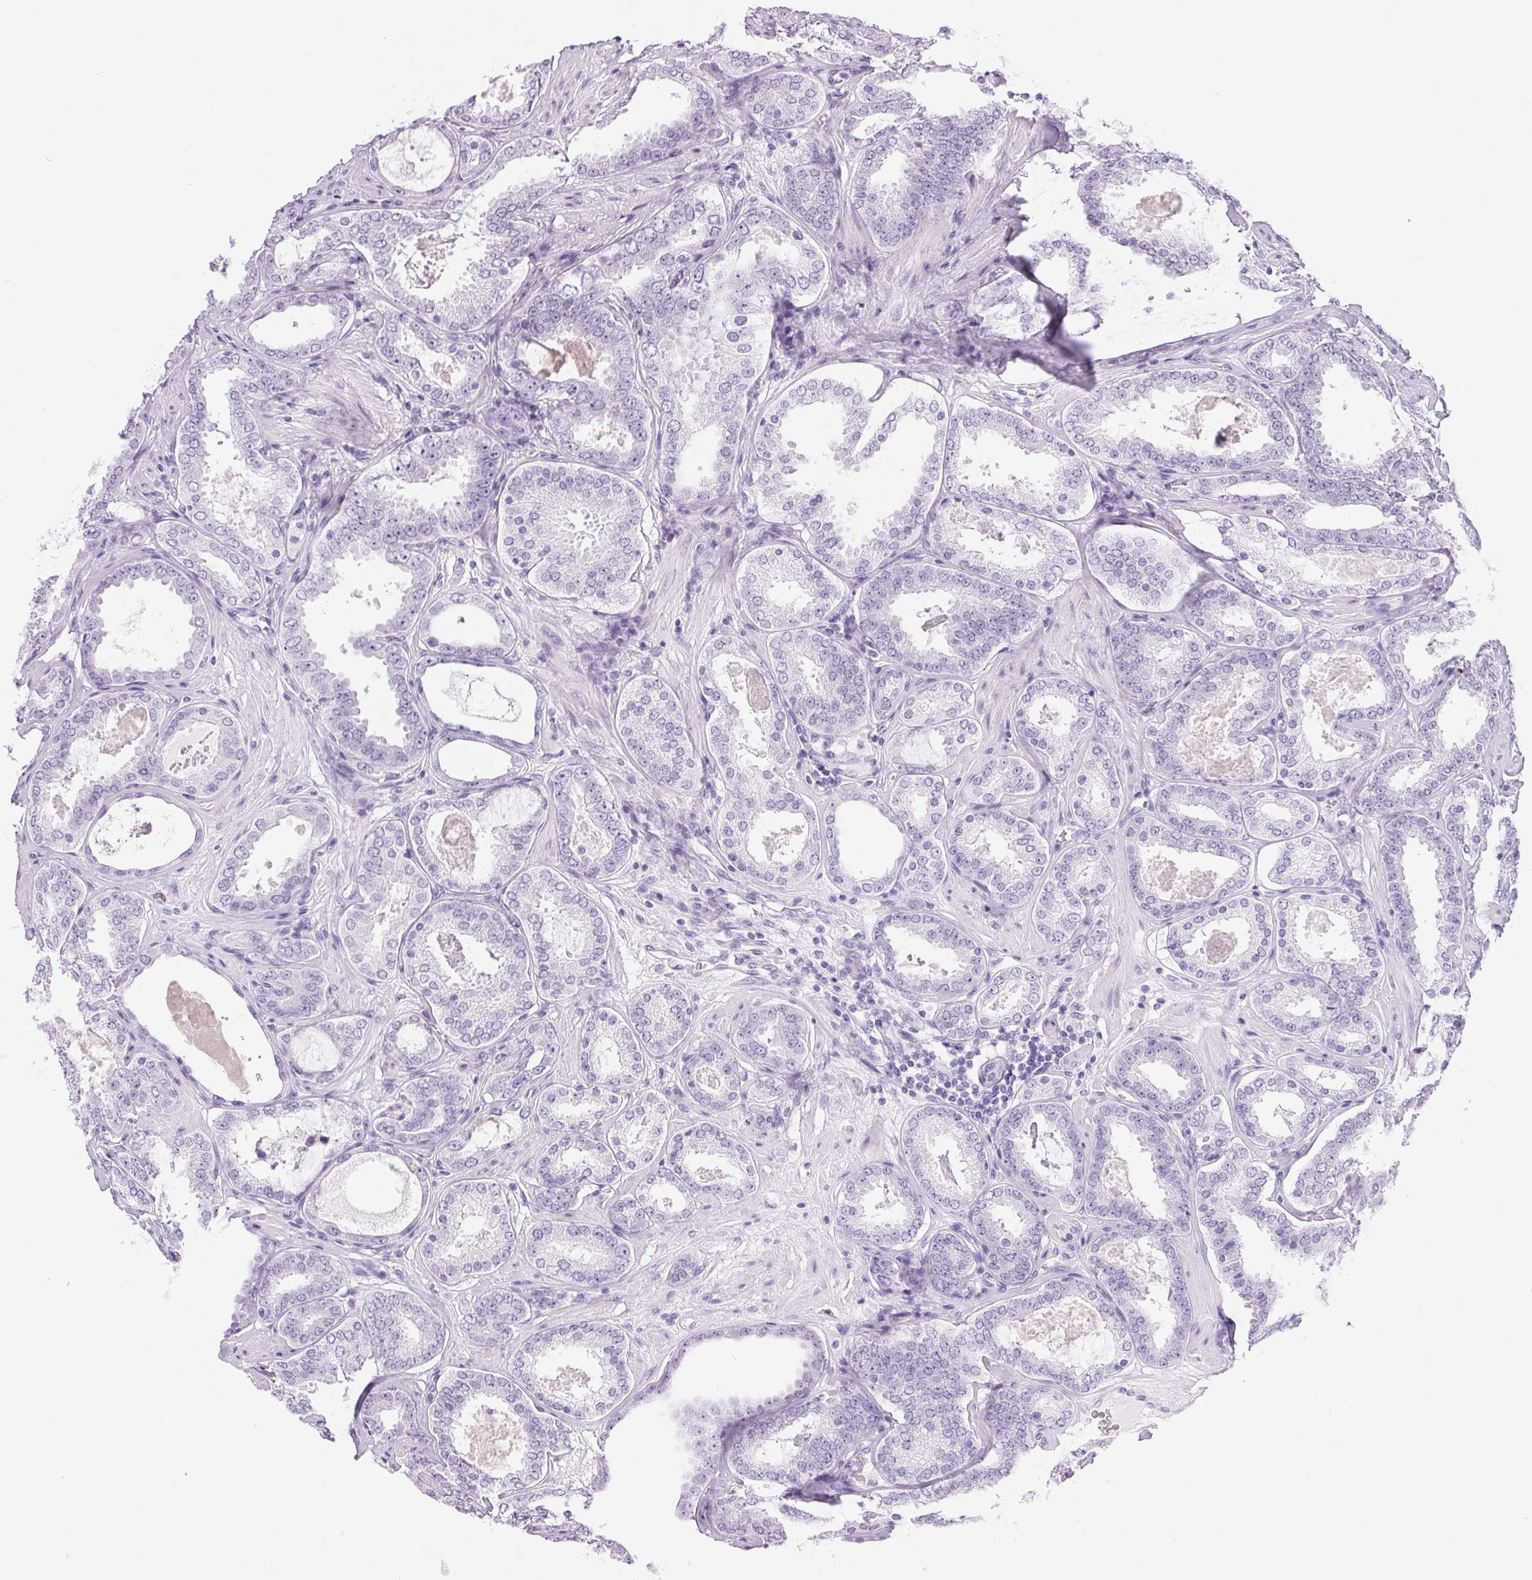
{"staining": {"intensity": "negative", "quantity": "none", "location": "none"}, "tissue": "prostate cancer", "cell_type": "Tumor cells", "image_type": "cancer", "snomed": [{"axis": "morphology", "description": "Adenocarcinoma, High grade"}, {"axis": "topography", "description": "Prostate"}], "caption": "Adenocarcinoma (high-grade) (prostate) was stained to show a protein in brown. There is no significant staining in tumor cells.", "gene": "XDH", "patient": {"sex": "male", "age": 63}}